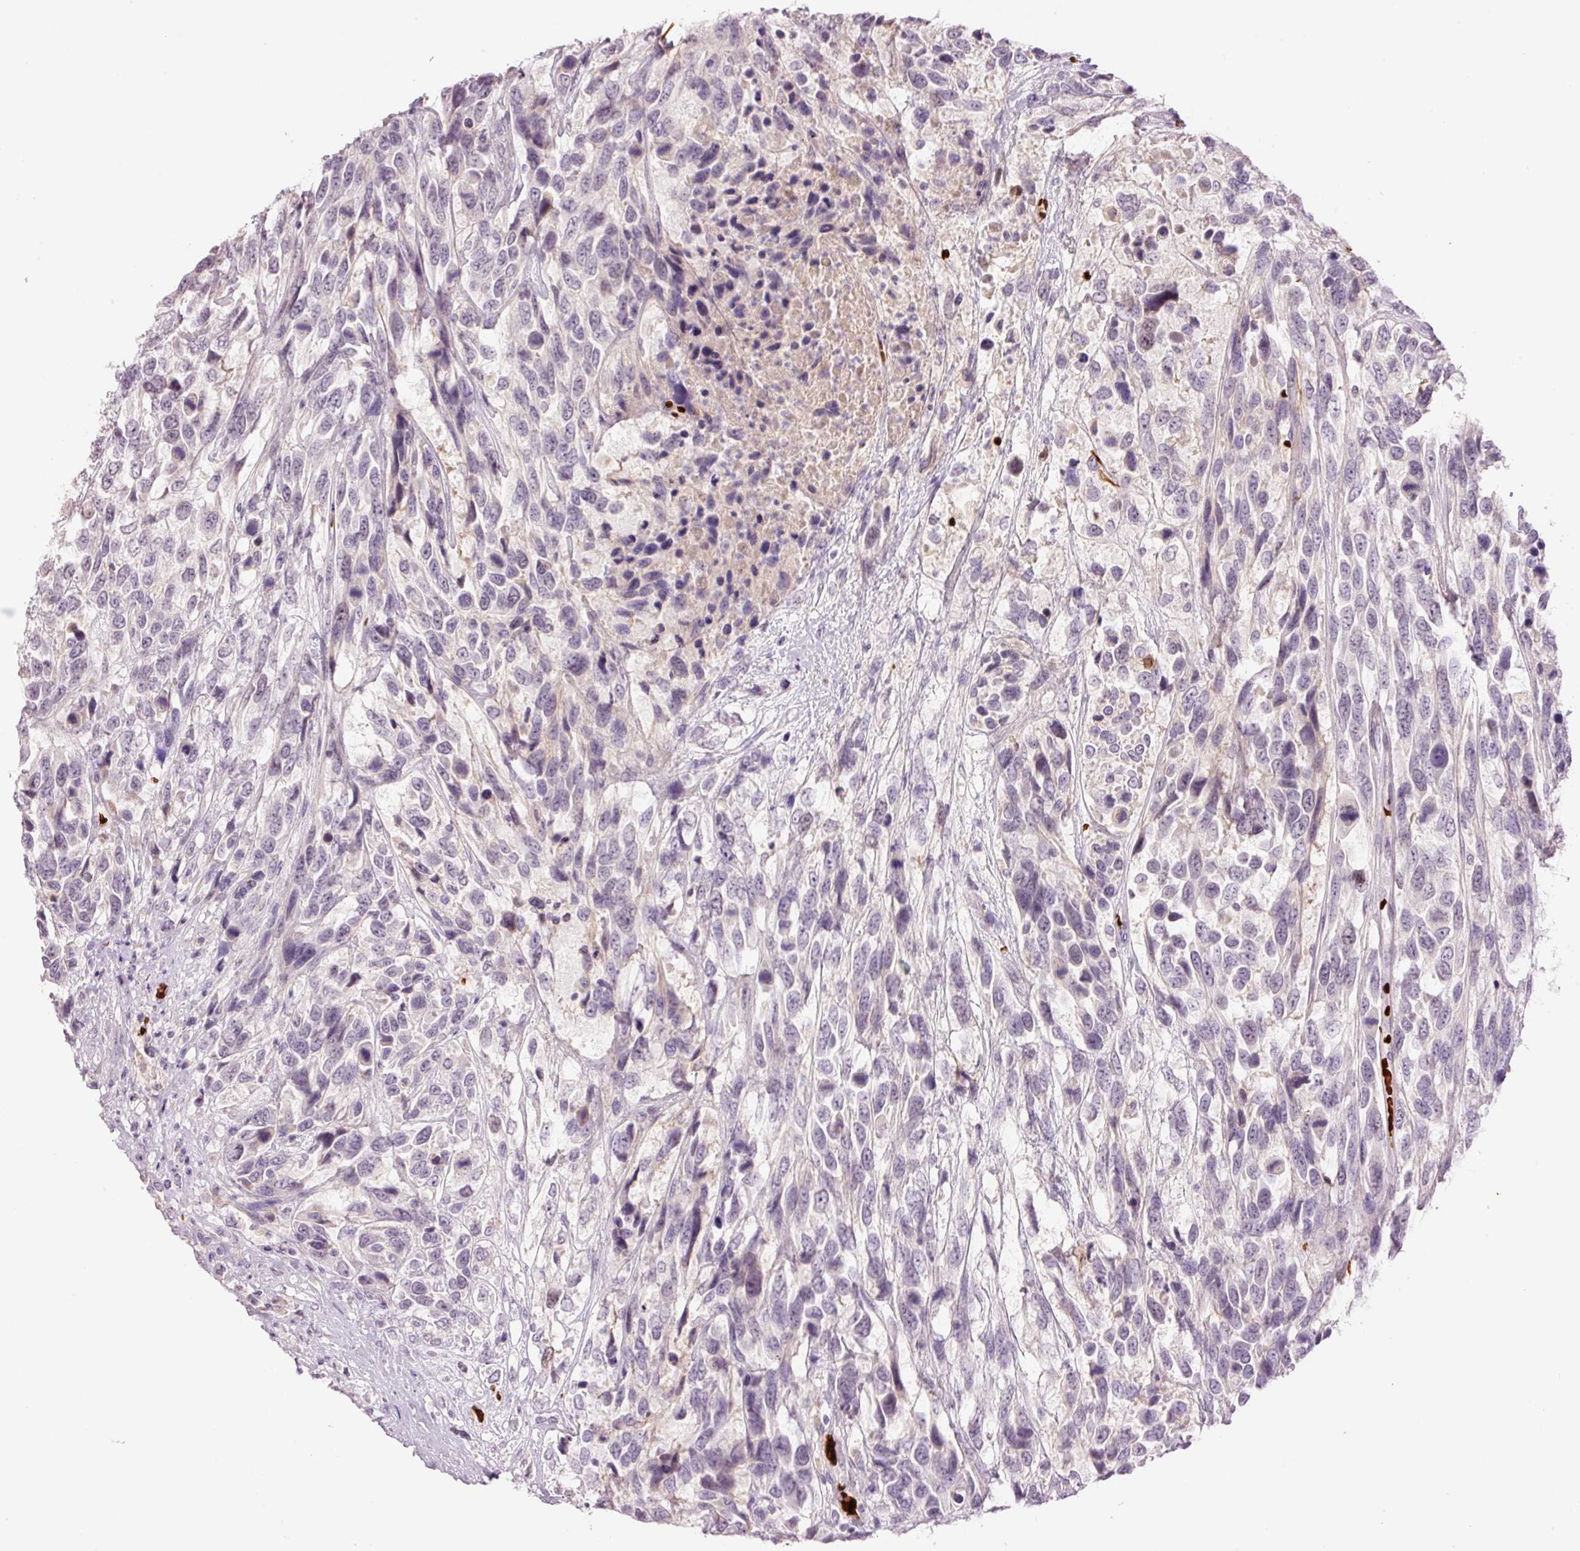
{"staining": {"intensity": "negative", "quantity": "none", "location": "none"}, "tissue": "urothelial cancer", "cell_type": "Tumor cells", "image_type": "cancer", "snomed": [{"axis": "morphology", "description": "Urothelial carcinoma, High grade"}, {"axis": "topography", "description": "Urinary bladder"}], "caption": "Immunohistochemistry (IHC) image of high-grade urothelial carcinoma stained for a protein (brown), which displays no staining in tumor cells. (Stains: DAB (3,3'-diaminobenzidine) immunohistochemistry (IHC) with hematoxylin counter stain, Microscopy: brightfield microscopy at high magnification).", "gene": "LY6G6D", "patient": {"sex": "female", "age": 70}}